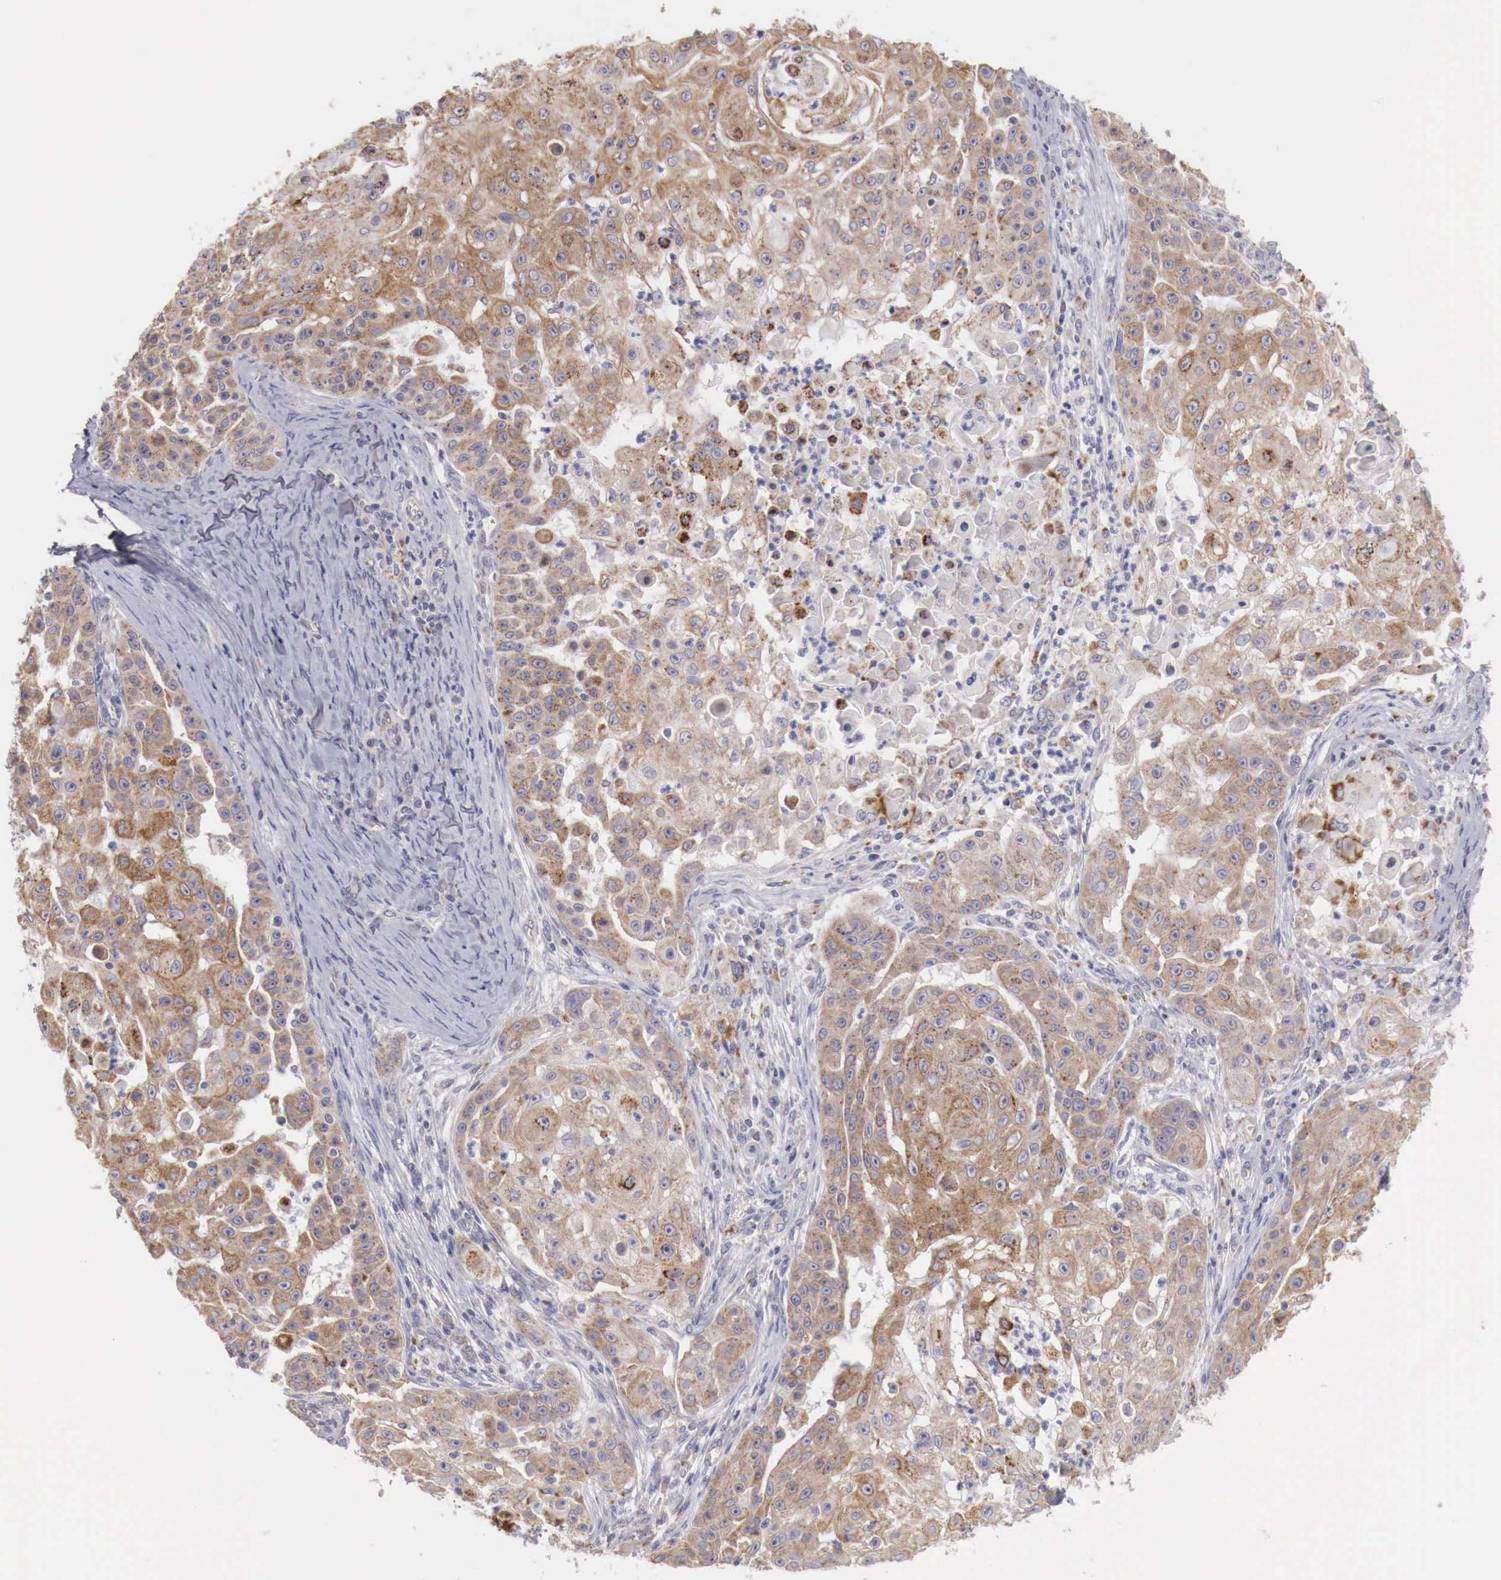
{"staining": {"intensity": "strong", "quantity": ">75%", "location": "cytoplasmic/membranous"}, "tissue": "skin cancer", "cell_type": "Tumor cells", "image_type": "cancer", "snomed": [{"axis": "morphology", "description": "Squamous cell carcinoma, NOS"}, {"axis": "topography", "description": "Skin"}], "caption": "Skin cancer (squamous cell carcinoma) stained for a protein (brown) reveals strong cytoplasmic/membranous positive expression in approximately >75% of tumor cells.", "gene": "NSDHL", "patient": {"sex": "female", "age": 57}}